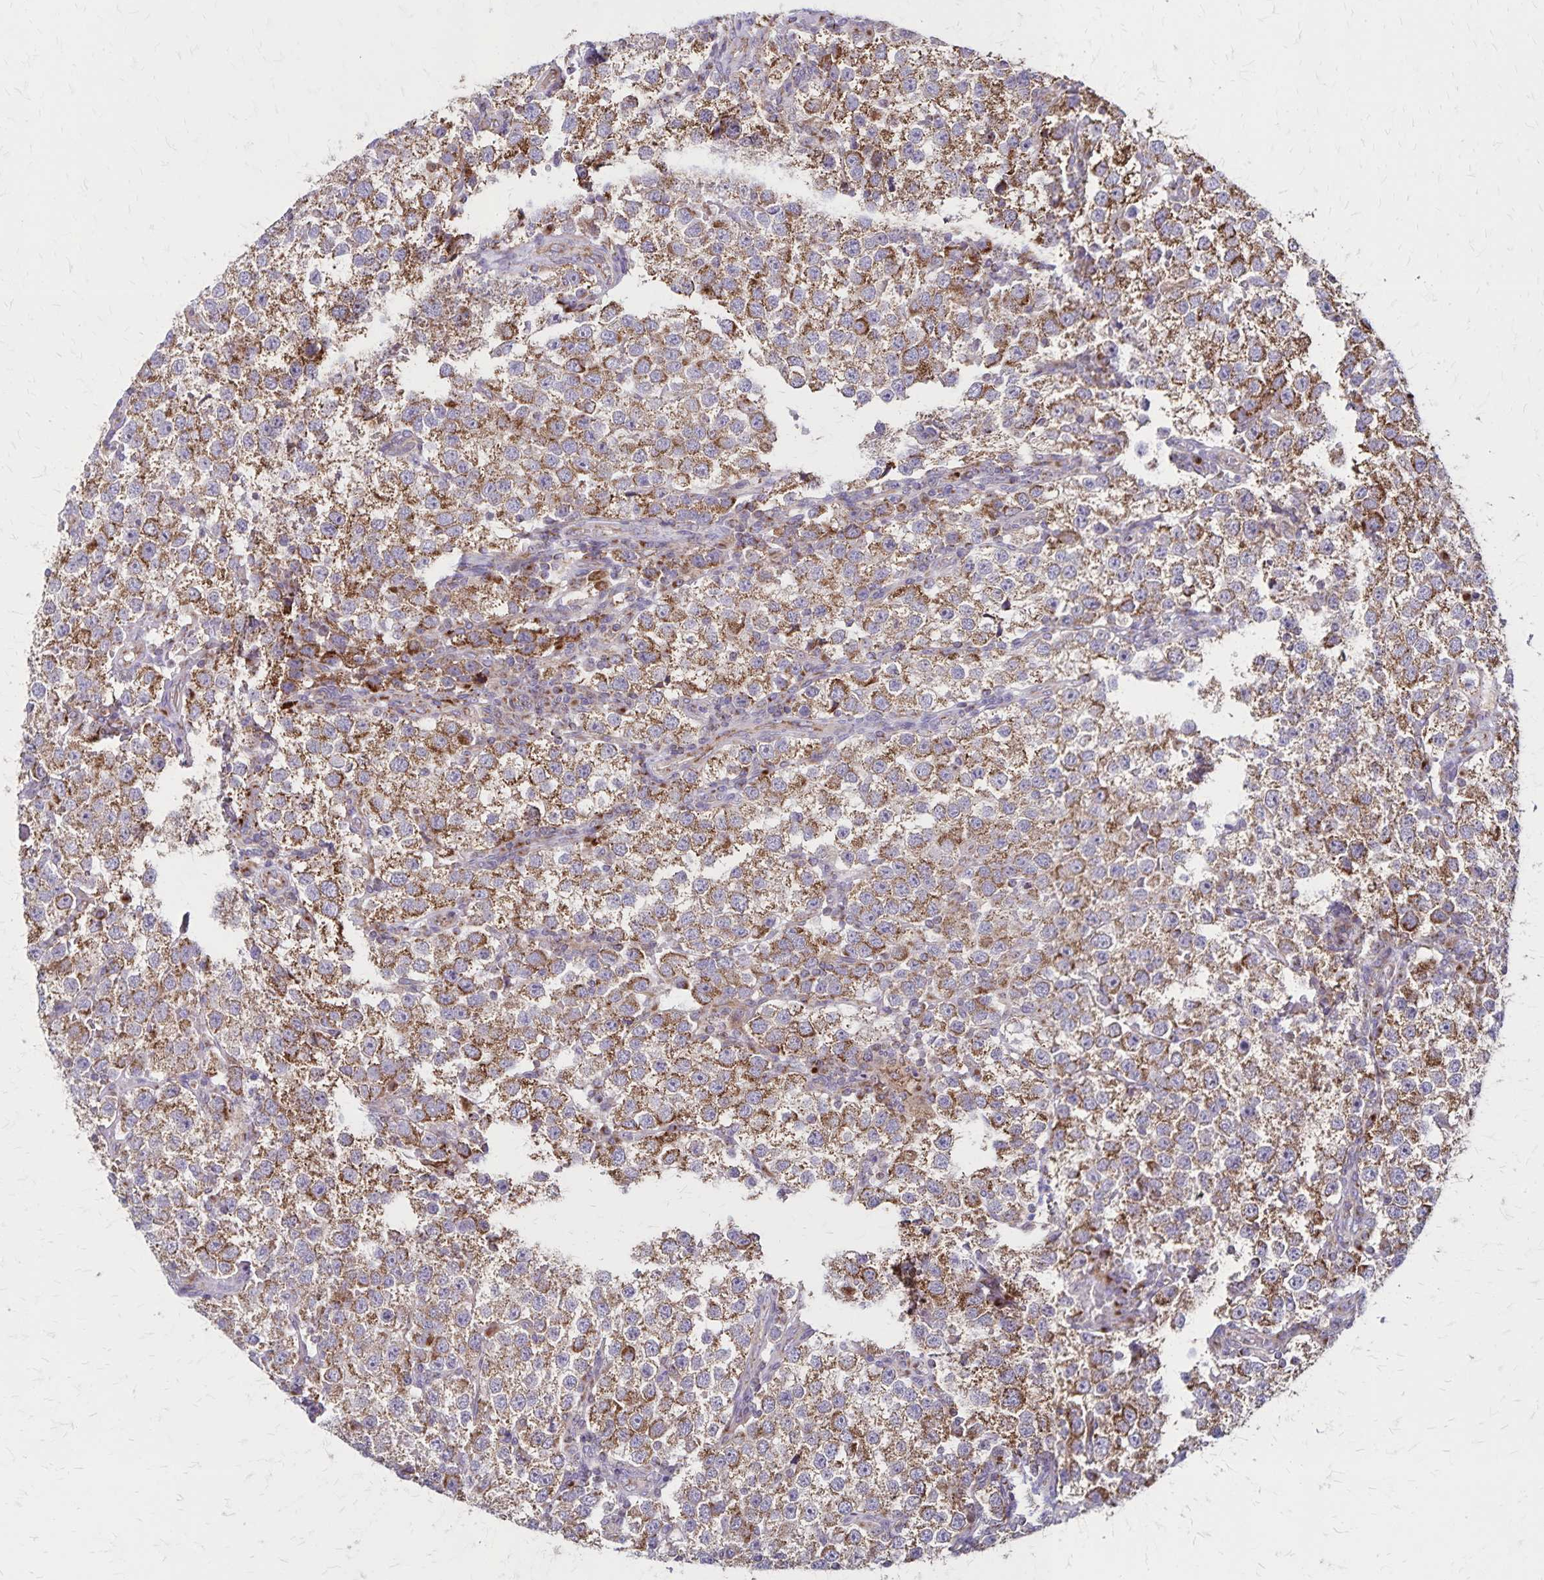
{"staining": {"intensity": "moderate", "quantity": ">75%", "location": "cytoplasmic/membranous"}, "tissue": "testis cancer", "cell_type": "Tumor cells", "image_type": "cancer", "snomed": [{"axis": "morphology", "description": "Seminoma, NOS"}, {"axis": "topography", "description": "Testis"}], "caption": "High-power microscopy captured an immunohistochemistry image of testis seminoma, revealing moderate cytoplasmic/membranous expression in about >75% of tumor cells. Using DAB (3,3'-diaminobenzidine) (brown) and hematoxylin (blue) stains, captured at high magnification using brightfield microscopy.", "gene": "NFS1", "patient": {"sex": "male", "age": 37}}